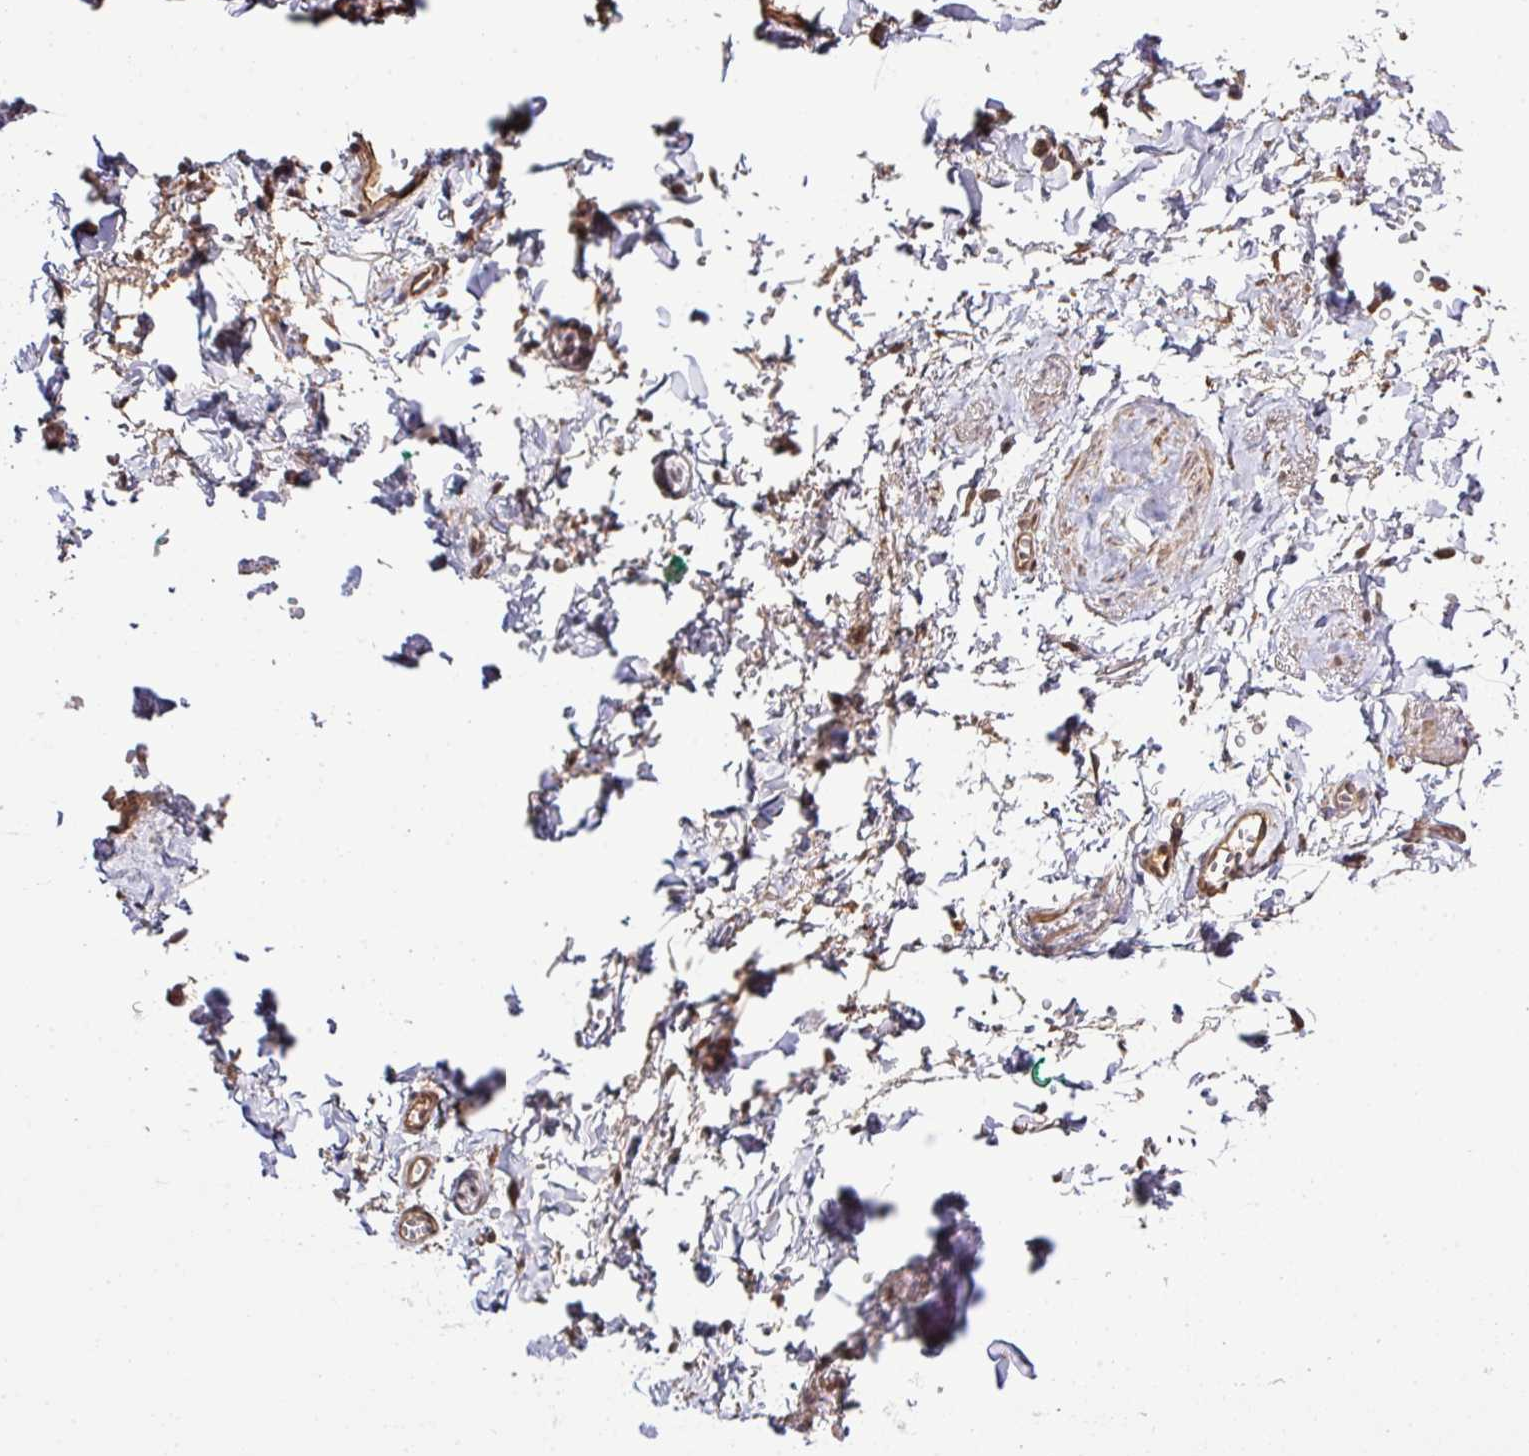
{"staining": {"intensity": "moderate", "quantity": "25%-75%", "location": "cytoplasmic/membranous"}, "tissue": "soft tissue", "cell_type": "Fibroblasts", "image_type": "normal", "snomed": [{"axis": "morphology", "description": "Normal tissue, NOS"}, {"axis": "topography", "description": "Vulva"}, {"axis": "topography", "description": "Vagina"}, {"axis": "topography", "description": "Peripheral nerve tissue"}], "caption": "DAB immunohistochemical staining of unremarkable human soft tissue displays moderate cytoplasmic/membranous protein positivity in about 25%-75% of fibroblasts.", "gene": "ARPIN", "patient": {"sex": "female", "age": 66}}